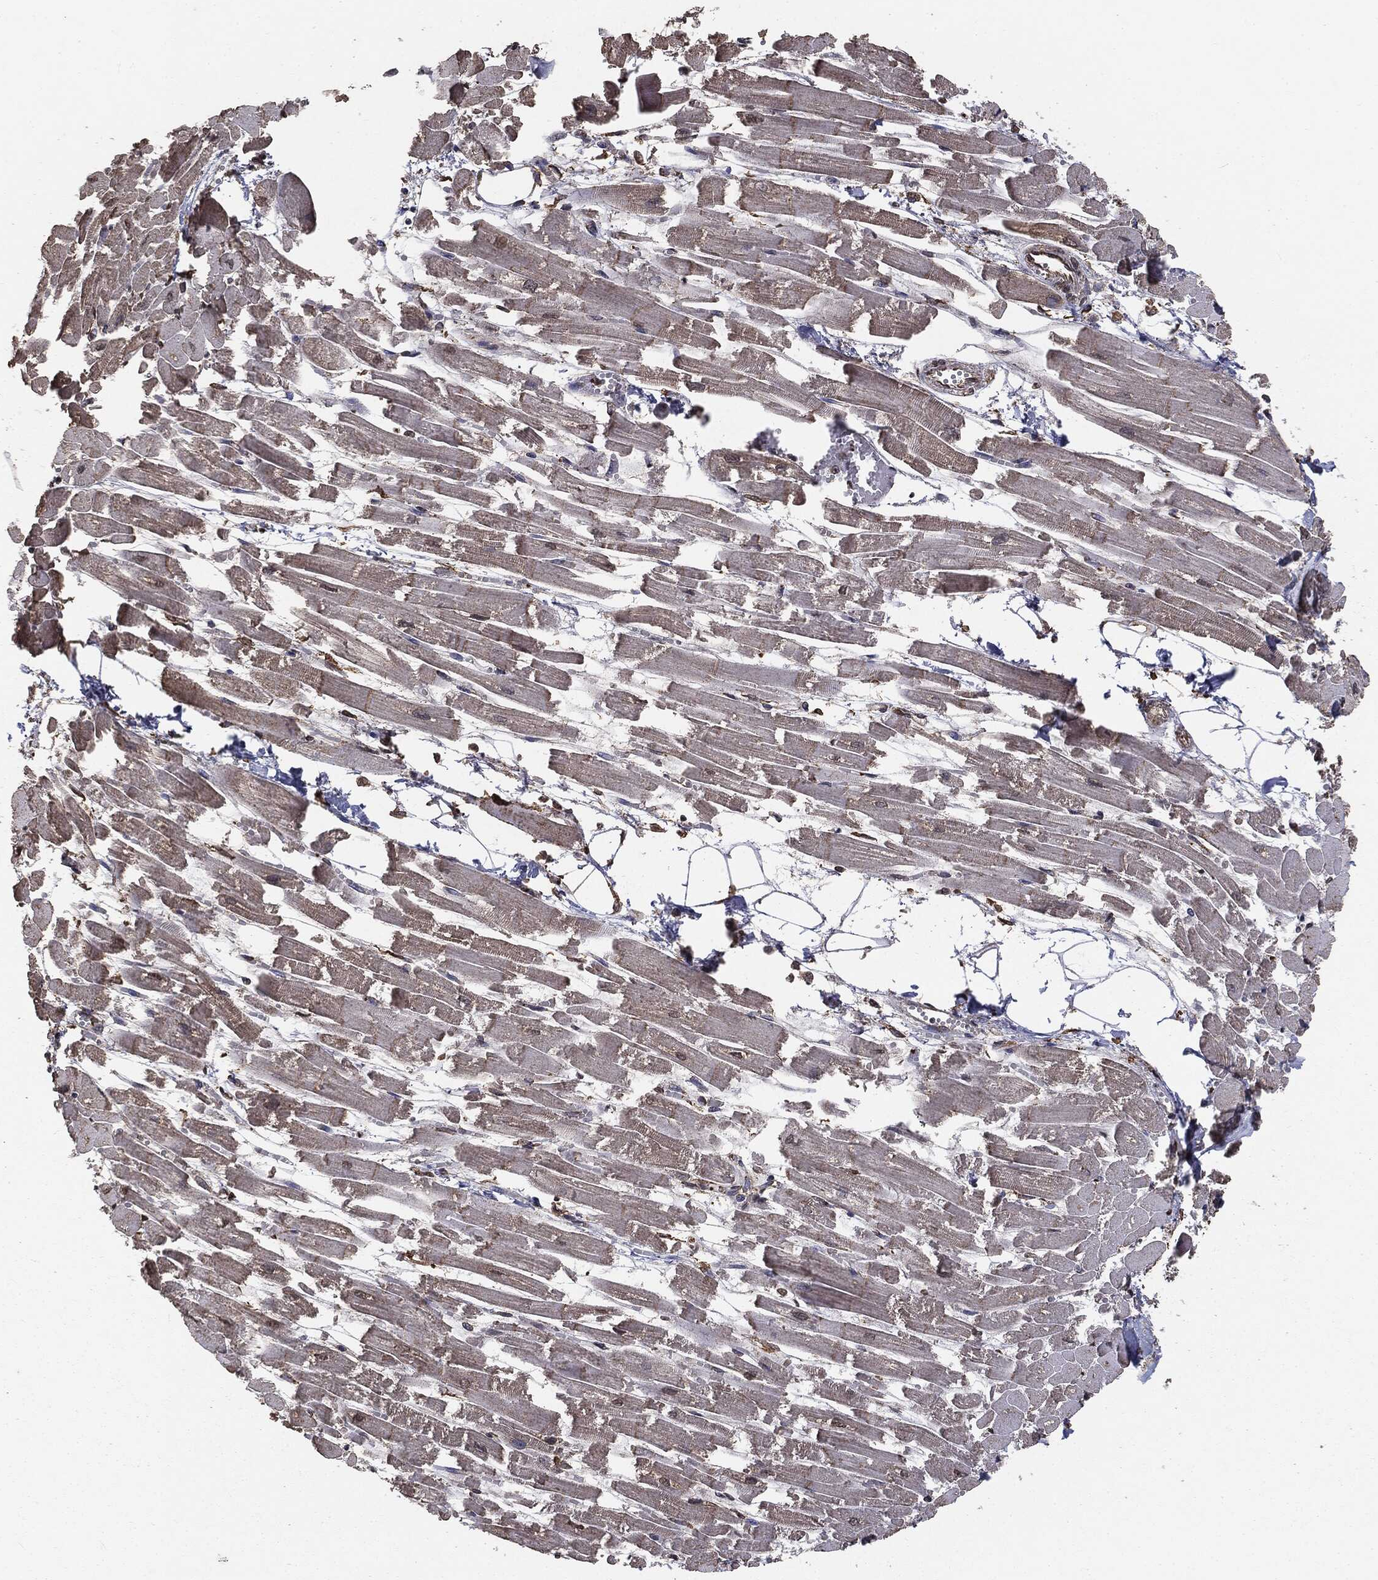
{"staining": {"intensity": "negative", "quantity": "none", "location": "none"}, "tissue": "heart muscle", "cell_type": "Cardiomyocytes", "image_type": "normal", "snomed": [{"axis": "morphology", "description": "Normal tissue, NOS"}, {"axis": "topography", "description": "Heart"}], "caption": "Image shows no protein staining in cardiomyocytes of benign heart muscle. (Stains: DAB IHC with hematoxylin counter stain, Microscopy: brightfield microscopy at high magnification).", "gene": "MTOR", "patient": {"sex": "female", "age": 52}}